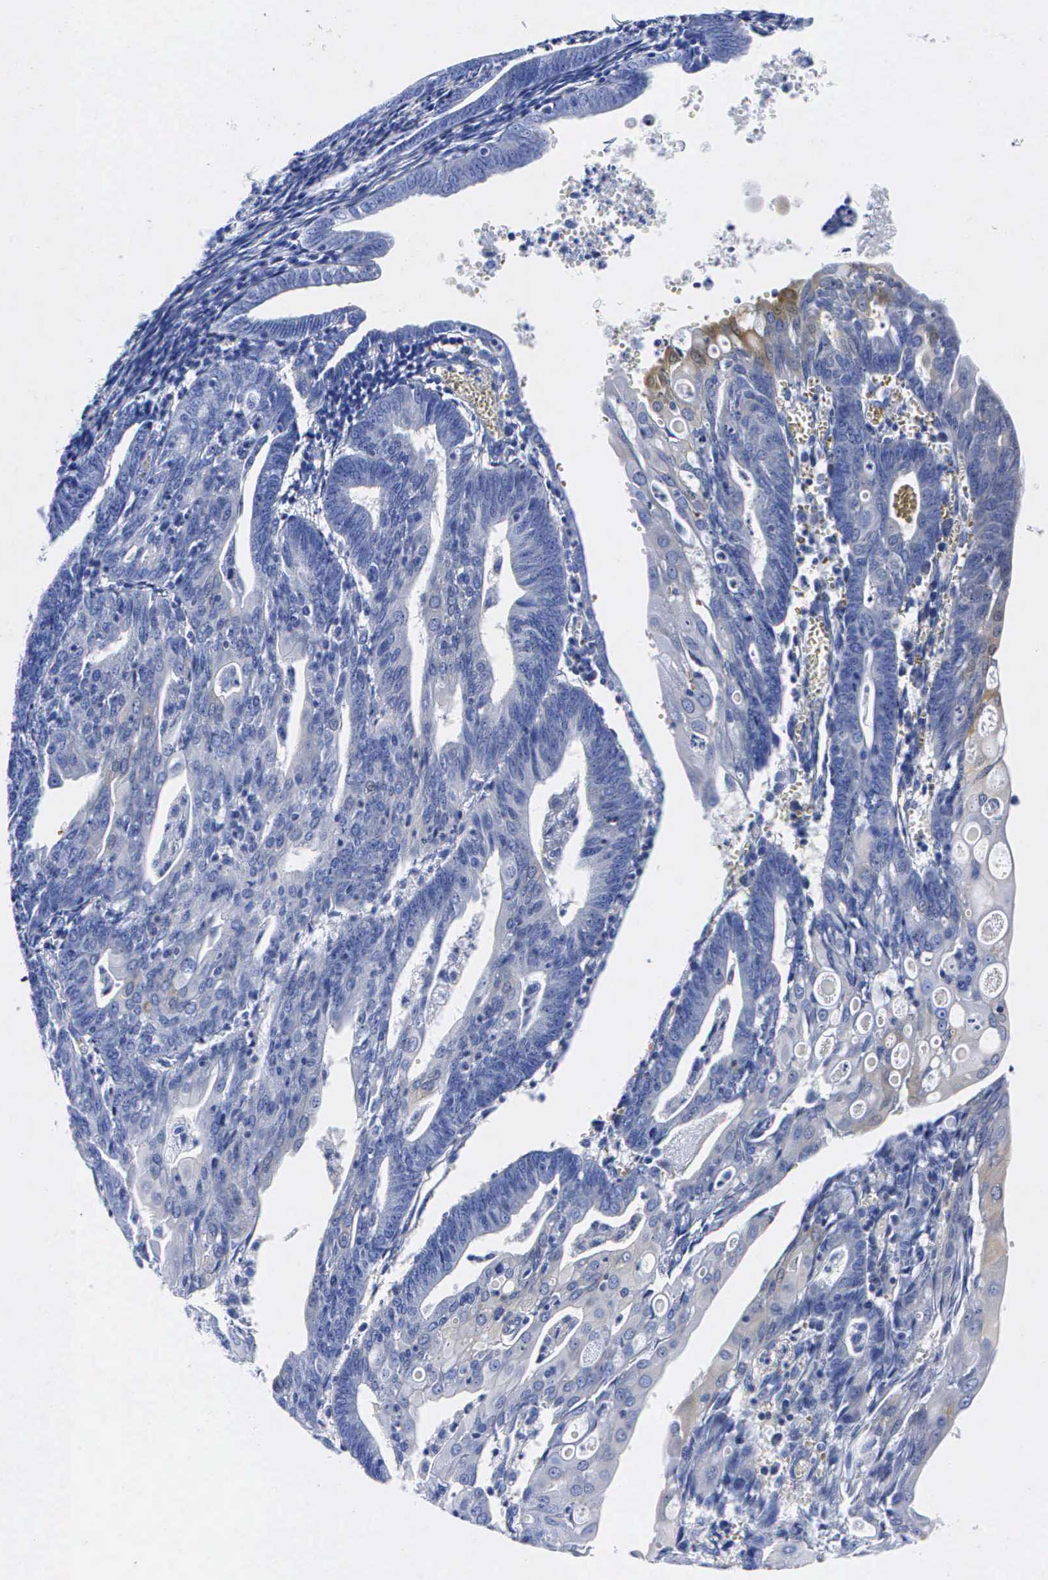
{"staining": {"intensity": "negative", "quantity": "none", "location": "none"}, "tissue": "endometrial cancer", "cell_type": "Tumor cells", "image_type": "cancer", "snomed": [{"axis": "morphology", "description": "Adenocarcinoma, NOS"}, {"axis": "topography", "description": "Endometrium"}], "caption": "DAB immunohistochemical staining of endometrial adenocarcinoma exhibits no significant positivity in tumor cells. (Stains: DAB immunohistochemistry (IHC) with hematoxylin counter stain, Microscopy: brightfield microscopy at high magnification).", "gene": "ENO2", "patient": {"sex": "female", "age": 56}}